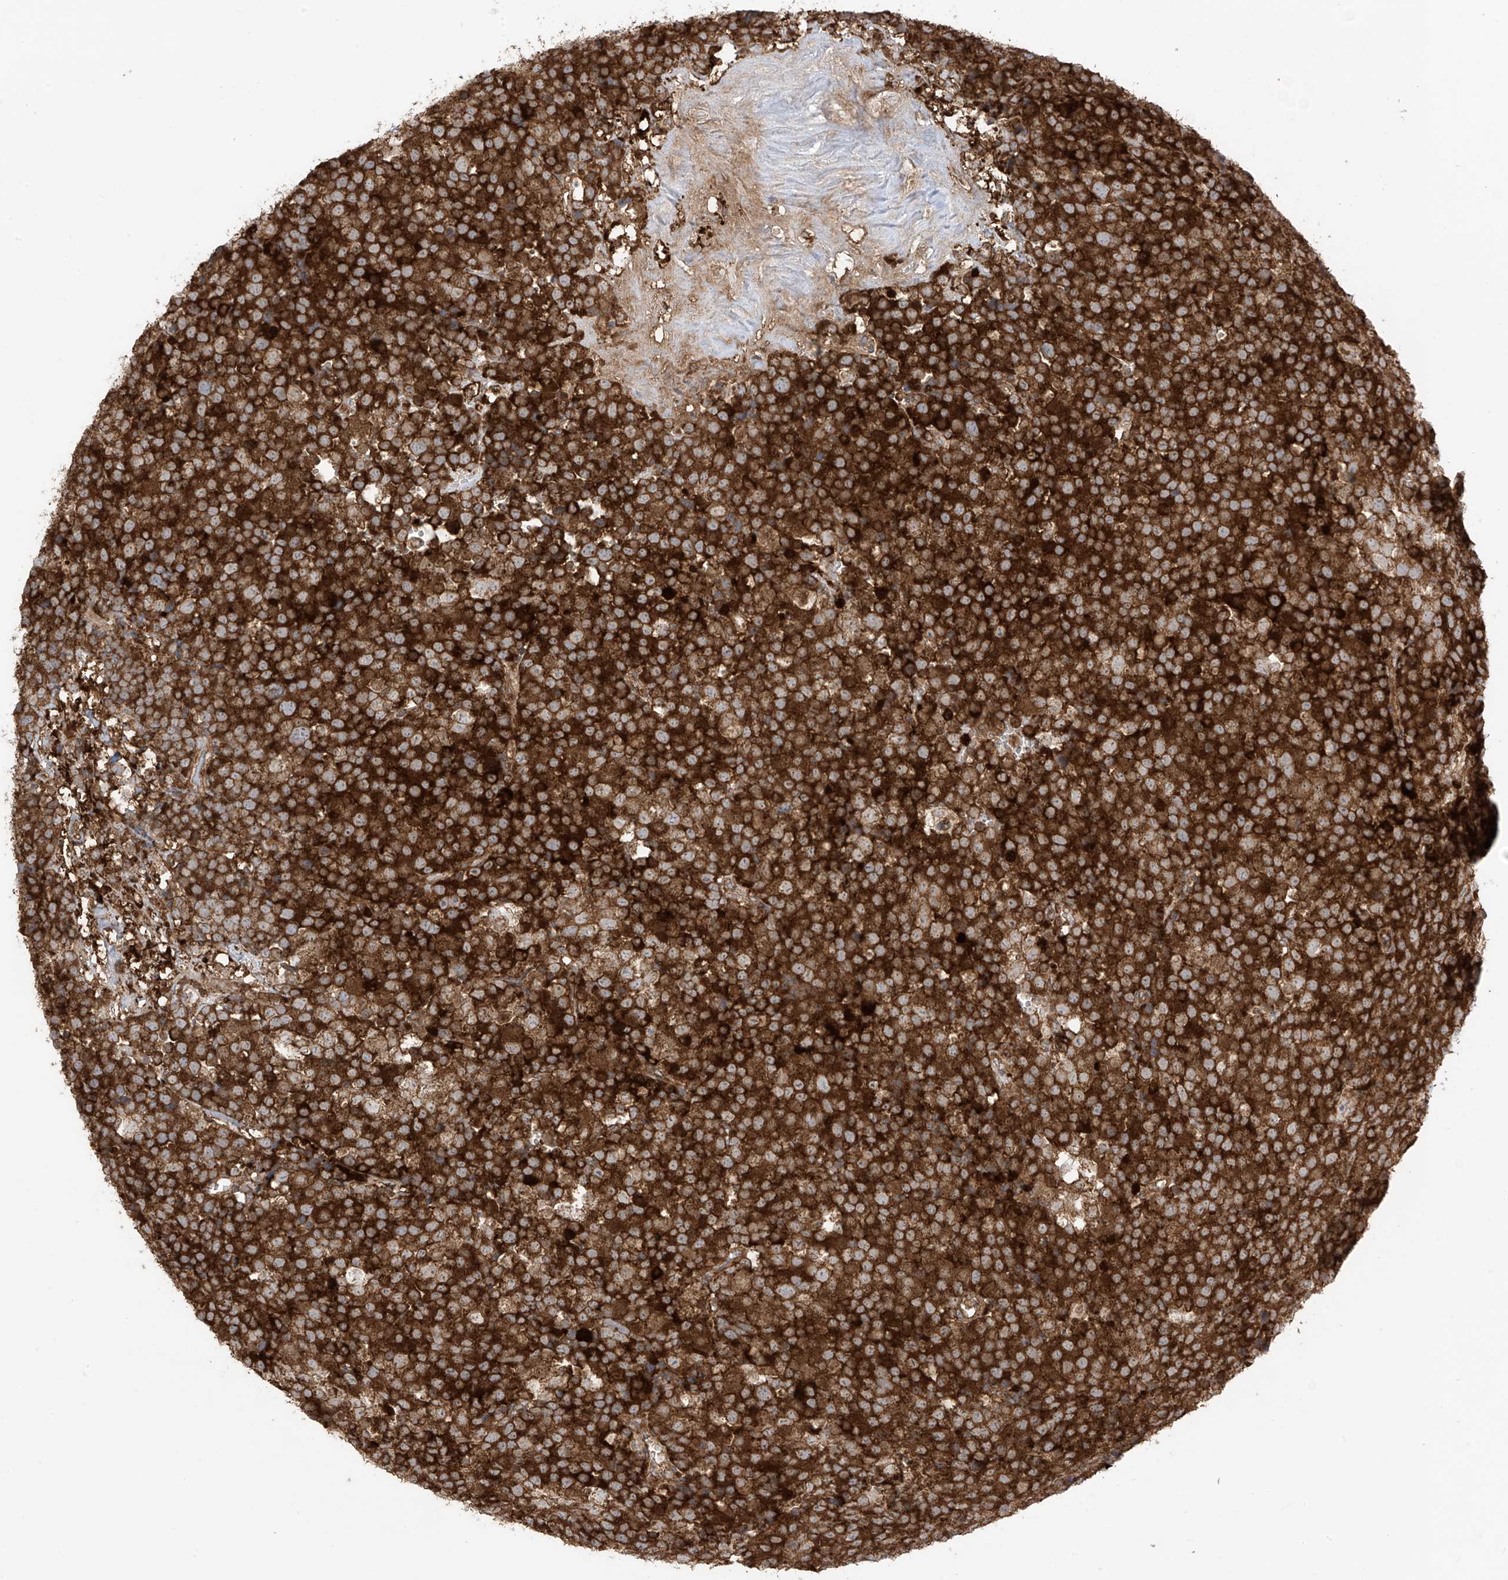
{"staining": {"intensity": "strong", "quantity": ">75%", "location": "cytoplasmic/membranous"}, "tissue": "testis cancer", "cell_type": "Tumor cells", "image_type": "cancer", "snomed": [{"axis": "morphology", "description": "Seminoma, NOS"}, {"axis": "topography", "description": "Testis"}], "caption": "An immunohistochemistry histopathology image of neoplastic tissue is shown. Protein staining in brown shows strong cytoplasmic/membranous positivity in testis cancer within tumor cells.", "gene": "REPS1", "patient": {"sex": "male", "age": 71}}